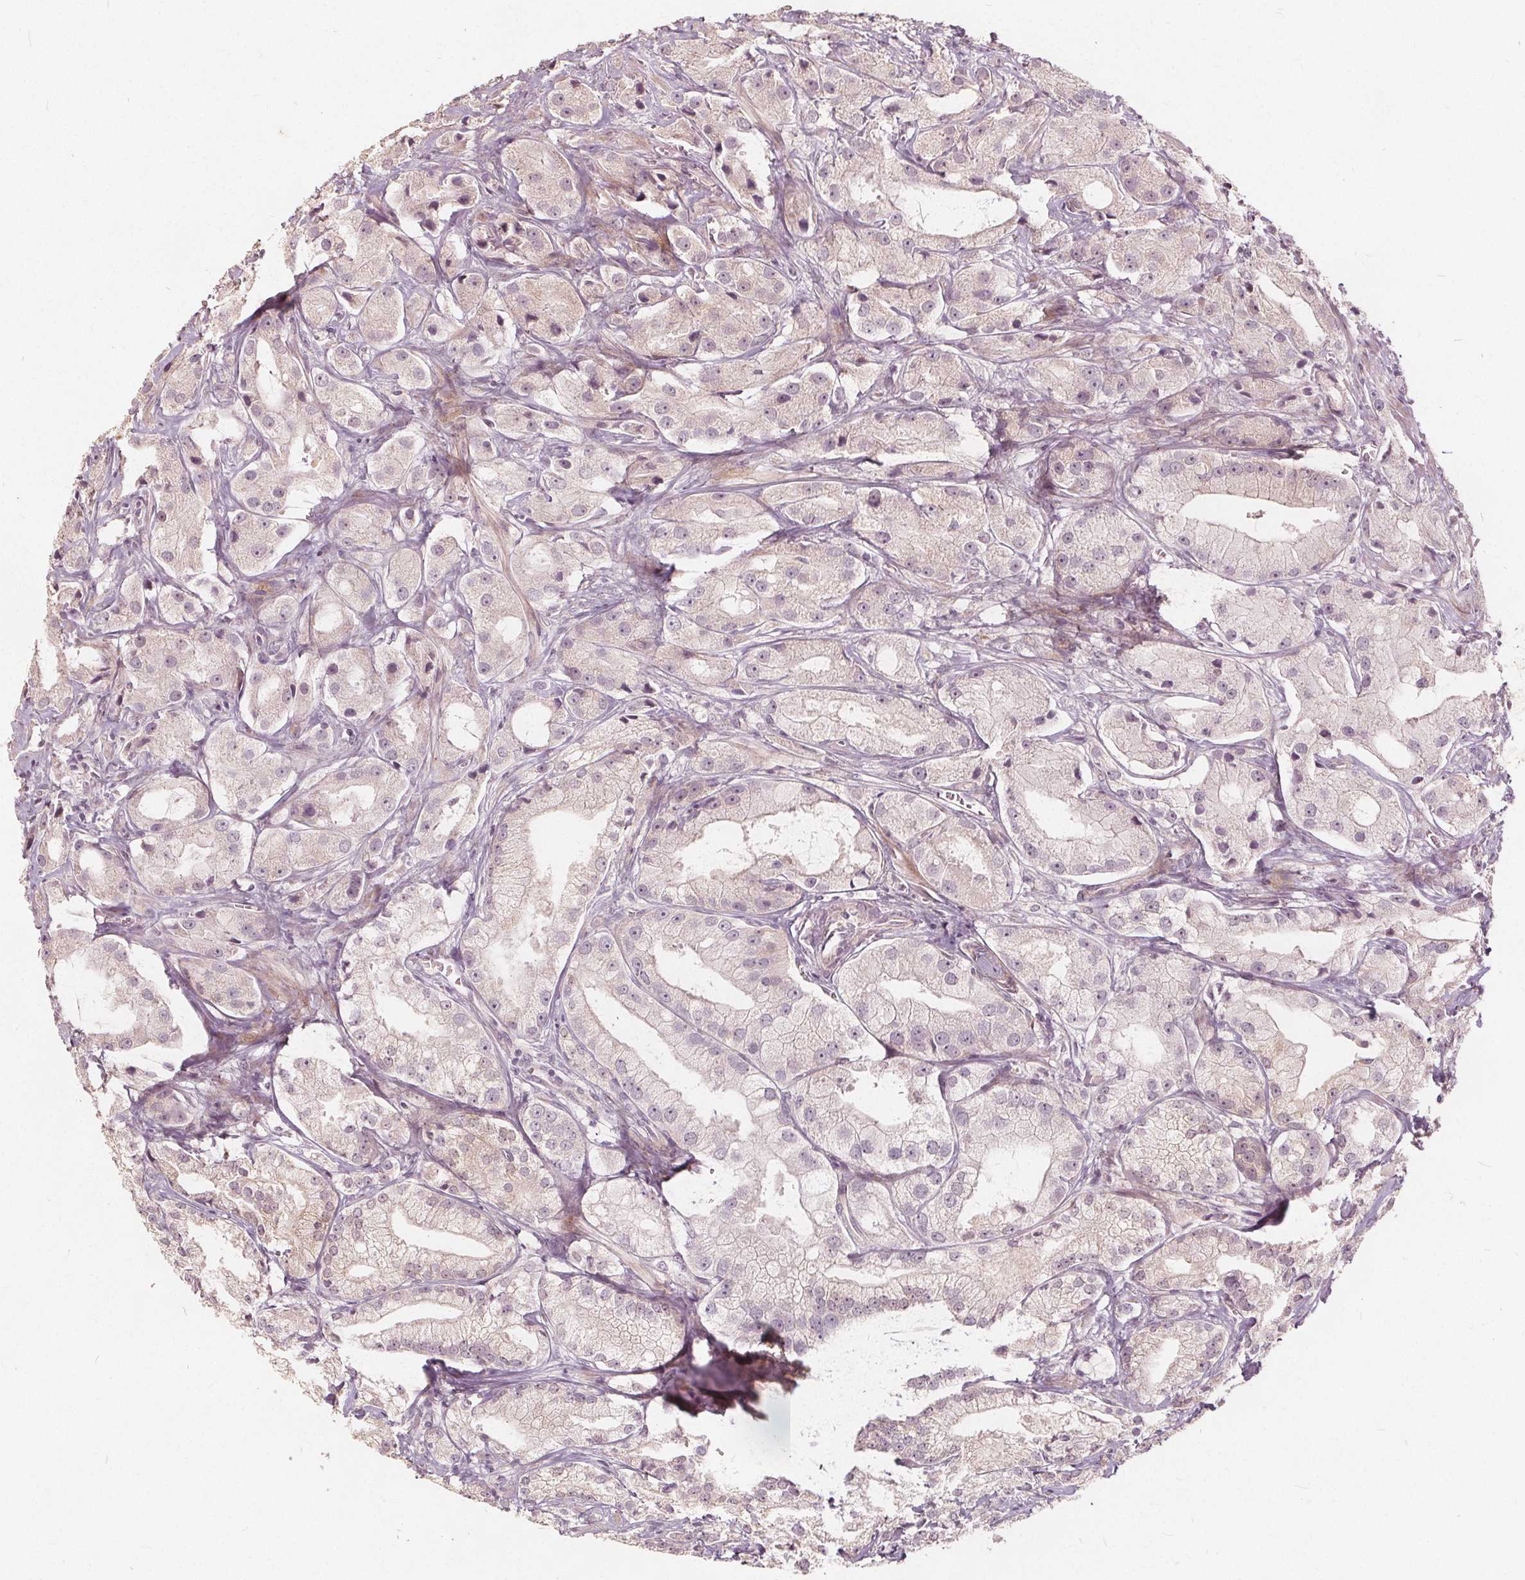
{"staining": {"intensity": "negative", "quantity": "none", "location": "none"}, "tissue": "prostate cancer", "cell_type": "Tumor cells", "image_type": "cancer", "snomed": [{"axis": "morphology", "description": "Adenocarcinoma, High grade"}, {"axis": "topography", "description": "Prostate"}], "caption": "Immunohistochemical staining of prostate cancer exhibits no significant staining in tumor cells.", "gene": "PTPRT", "patient": {"sex": "male", "age": 64}}